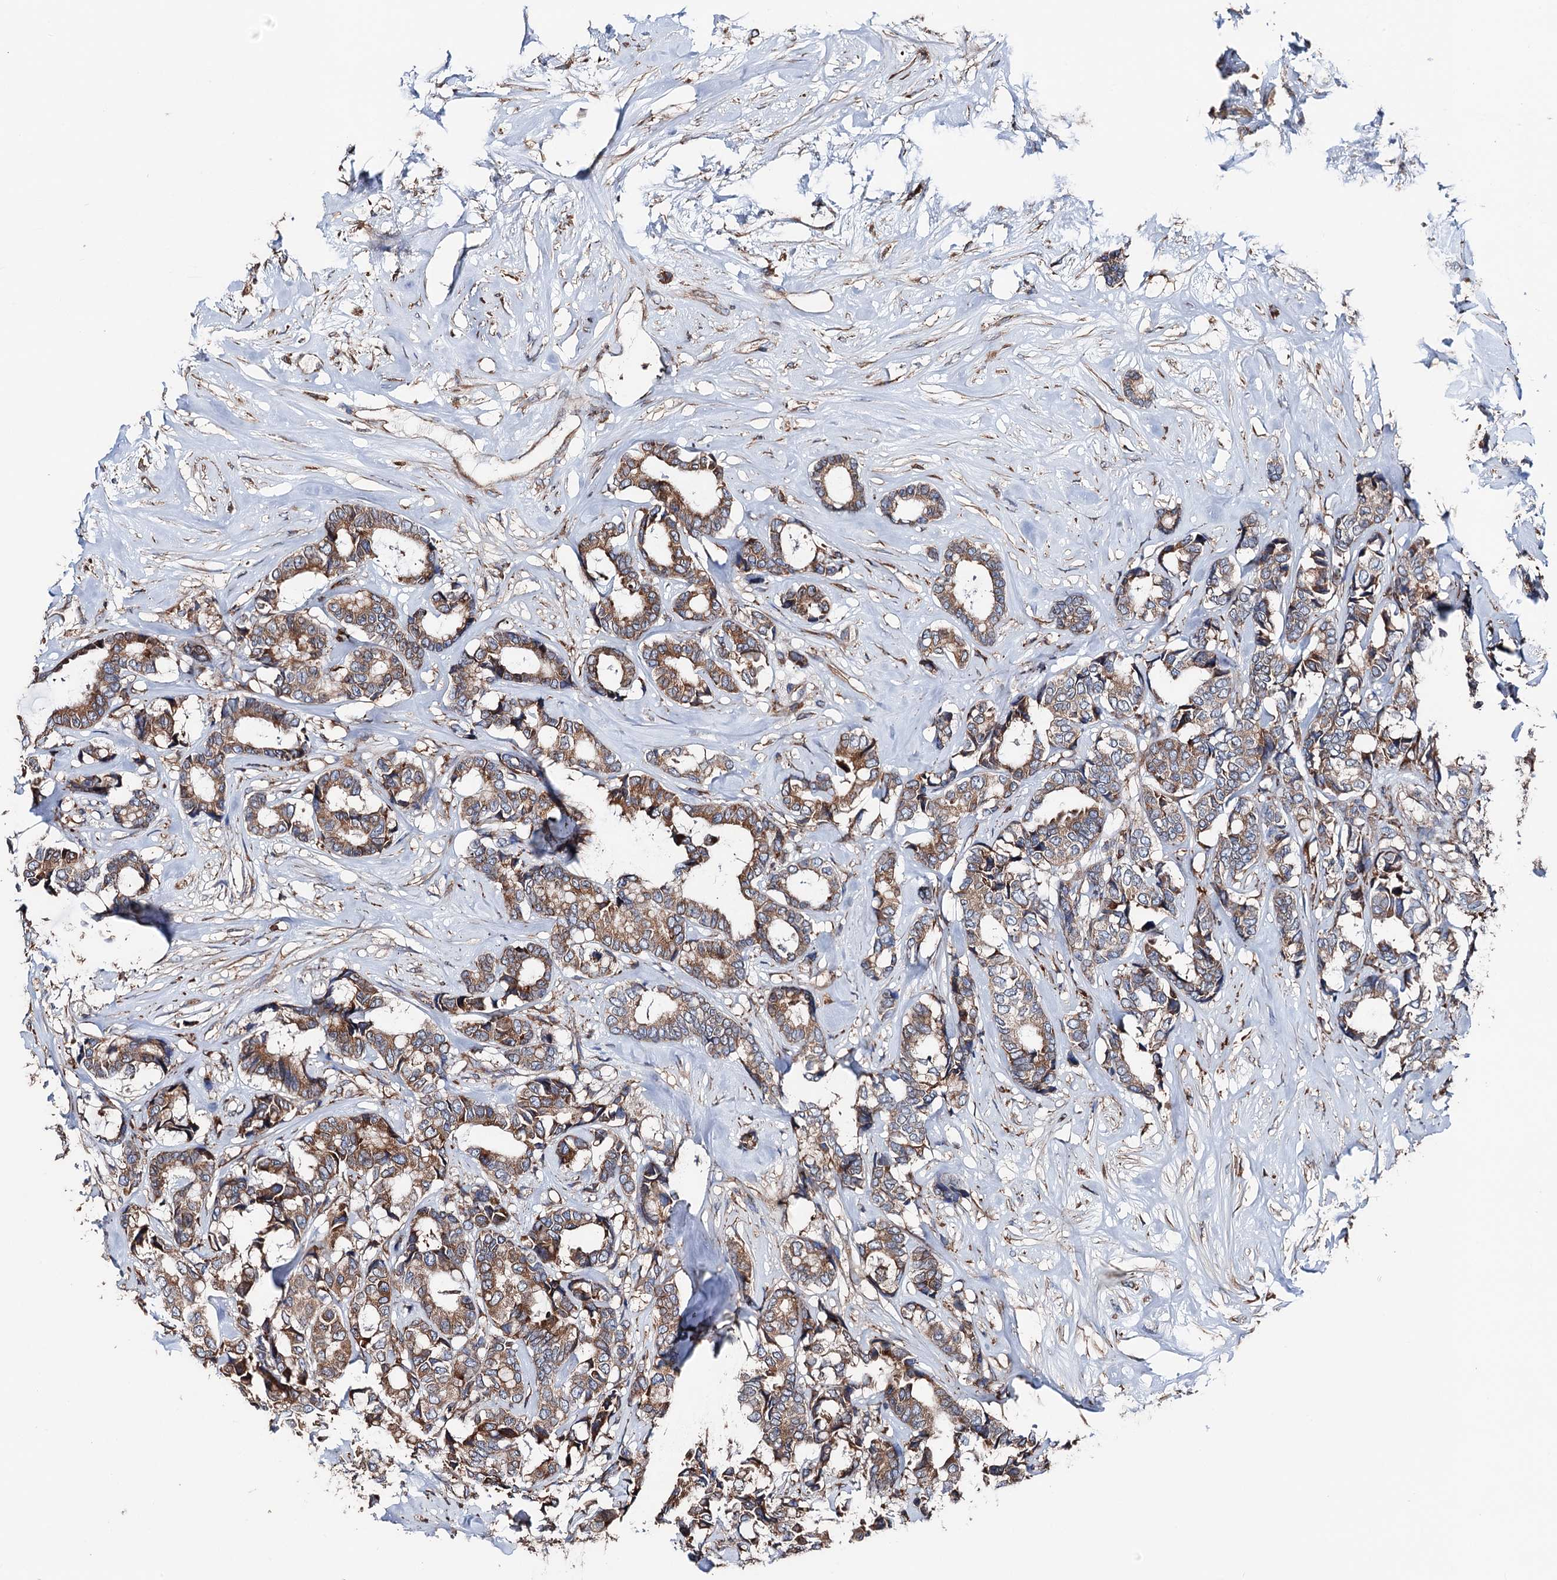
{"staining": {"intensity": "moderate", "quantity": ">75%", "location": "cytoplasmic/membranous"}, "tissue": "breast cancer", "cell_type": "Tumor cells", "image_type": "cancer", "snomed": [{"axis": "morphology", "description": "Duct carcinoma"}, {"axis": "topography", "description": "Breast"}], "caption": "Protein expression analysis of human breast cancer reveals moderate cytoplasmic/membranous positivity in approximately >75% of tumor cells.", "gene": "ERP29", "patient": {"sex": "female", "age": 87}}